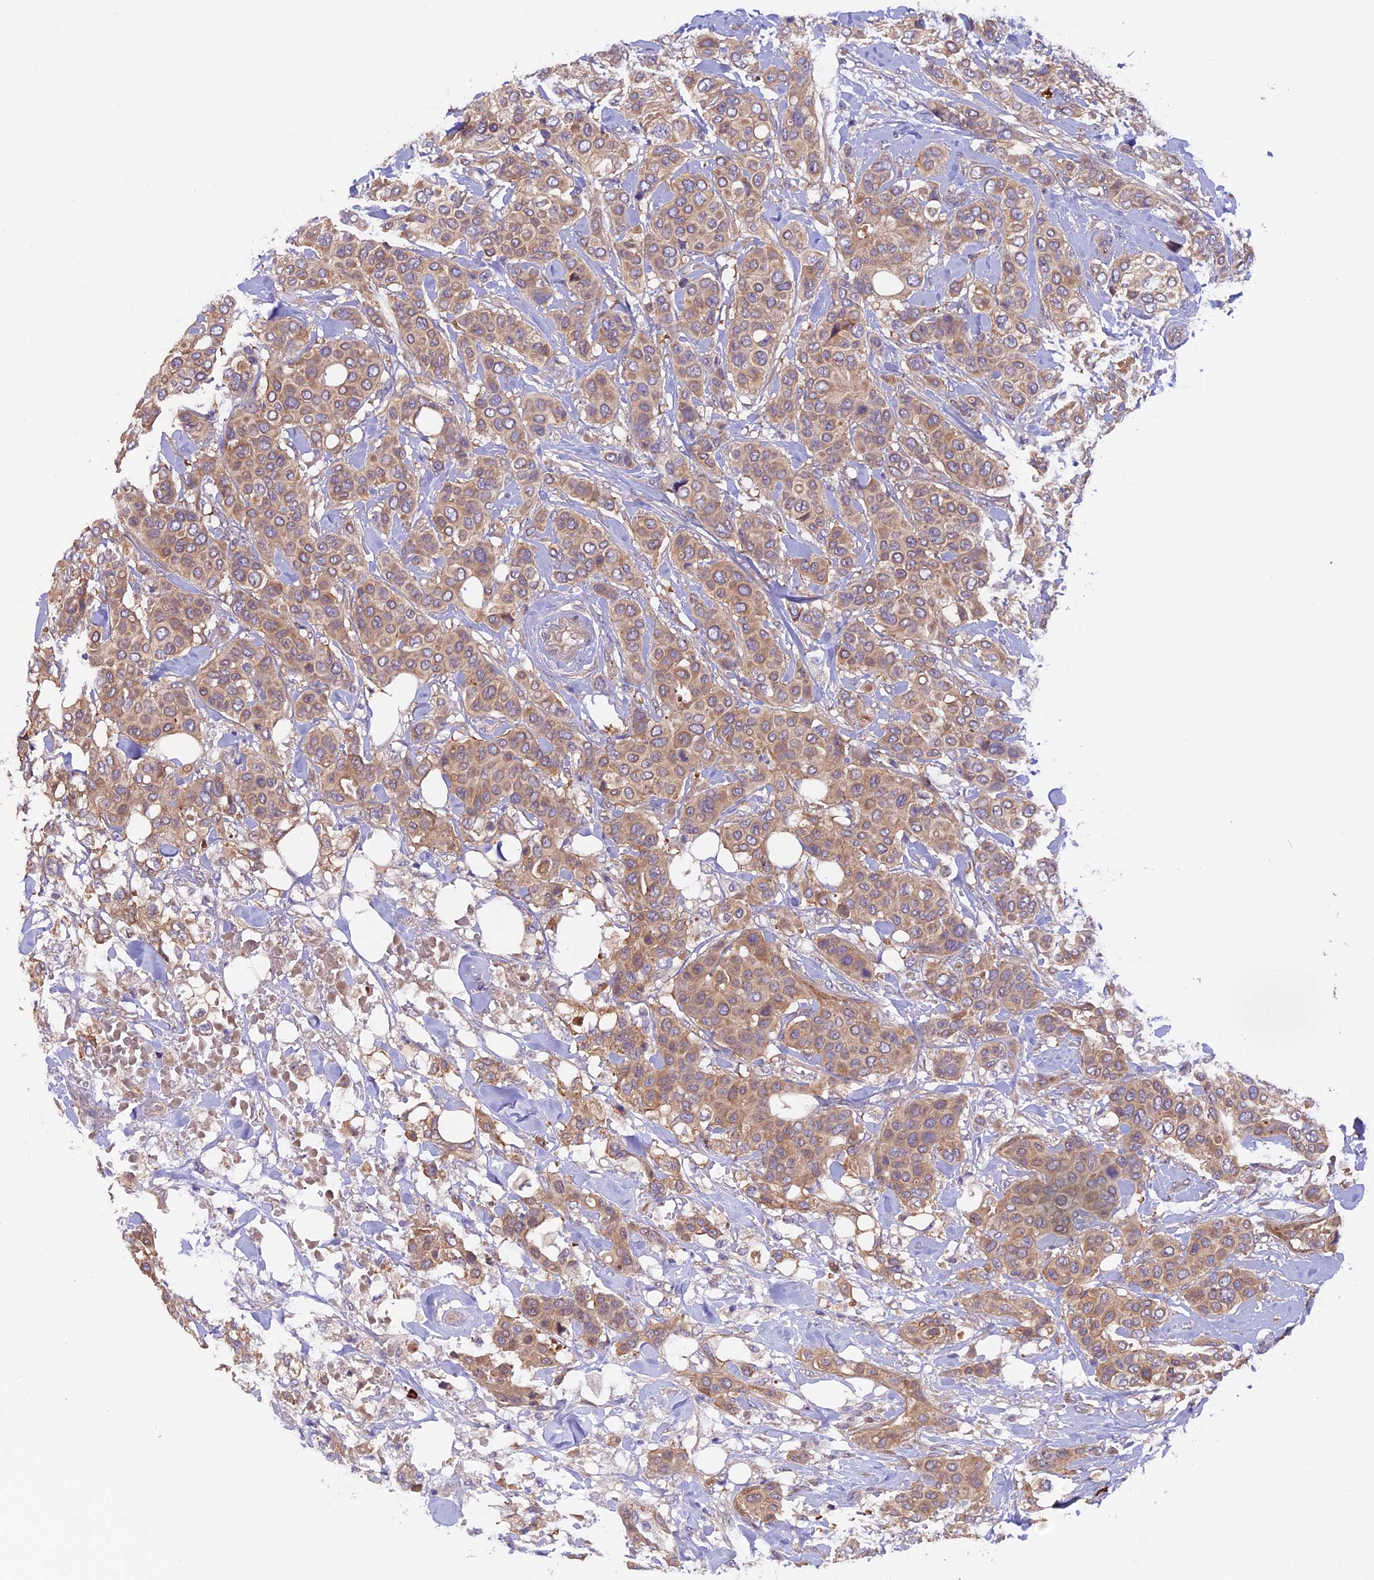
{"staining": {"intensity": "moderate", "quantity": ">75%", "location": "cytoplasmic/membranous"}, "tissue": "breast cancer", "cell_type": "Tumor cells", "image_type": "cancer", "snomed": [{"axis": "morphology", "description": "Lobular carcinoma"}, {"axis": "topography", "description": "Breast"}], "caption": "Moderate cytoplasmic/membranous protein staining is seen in about >75% of tumor cells in breast lobular carcinoma.", "gene": "CCDC9B", "patient": {"sex": "female", "age": 51}}